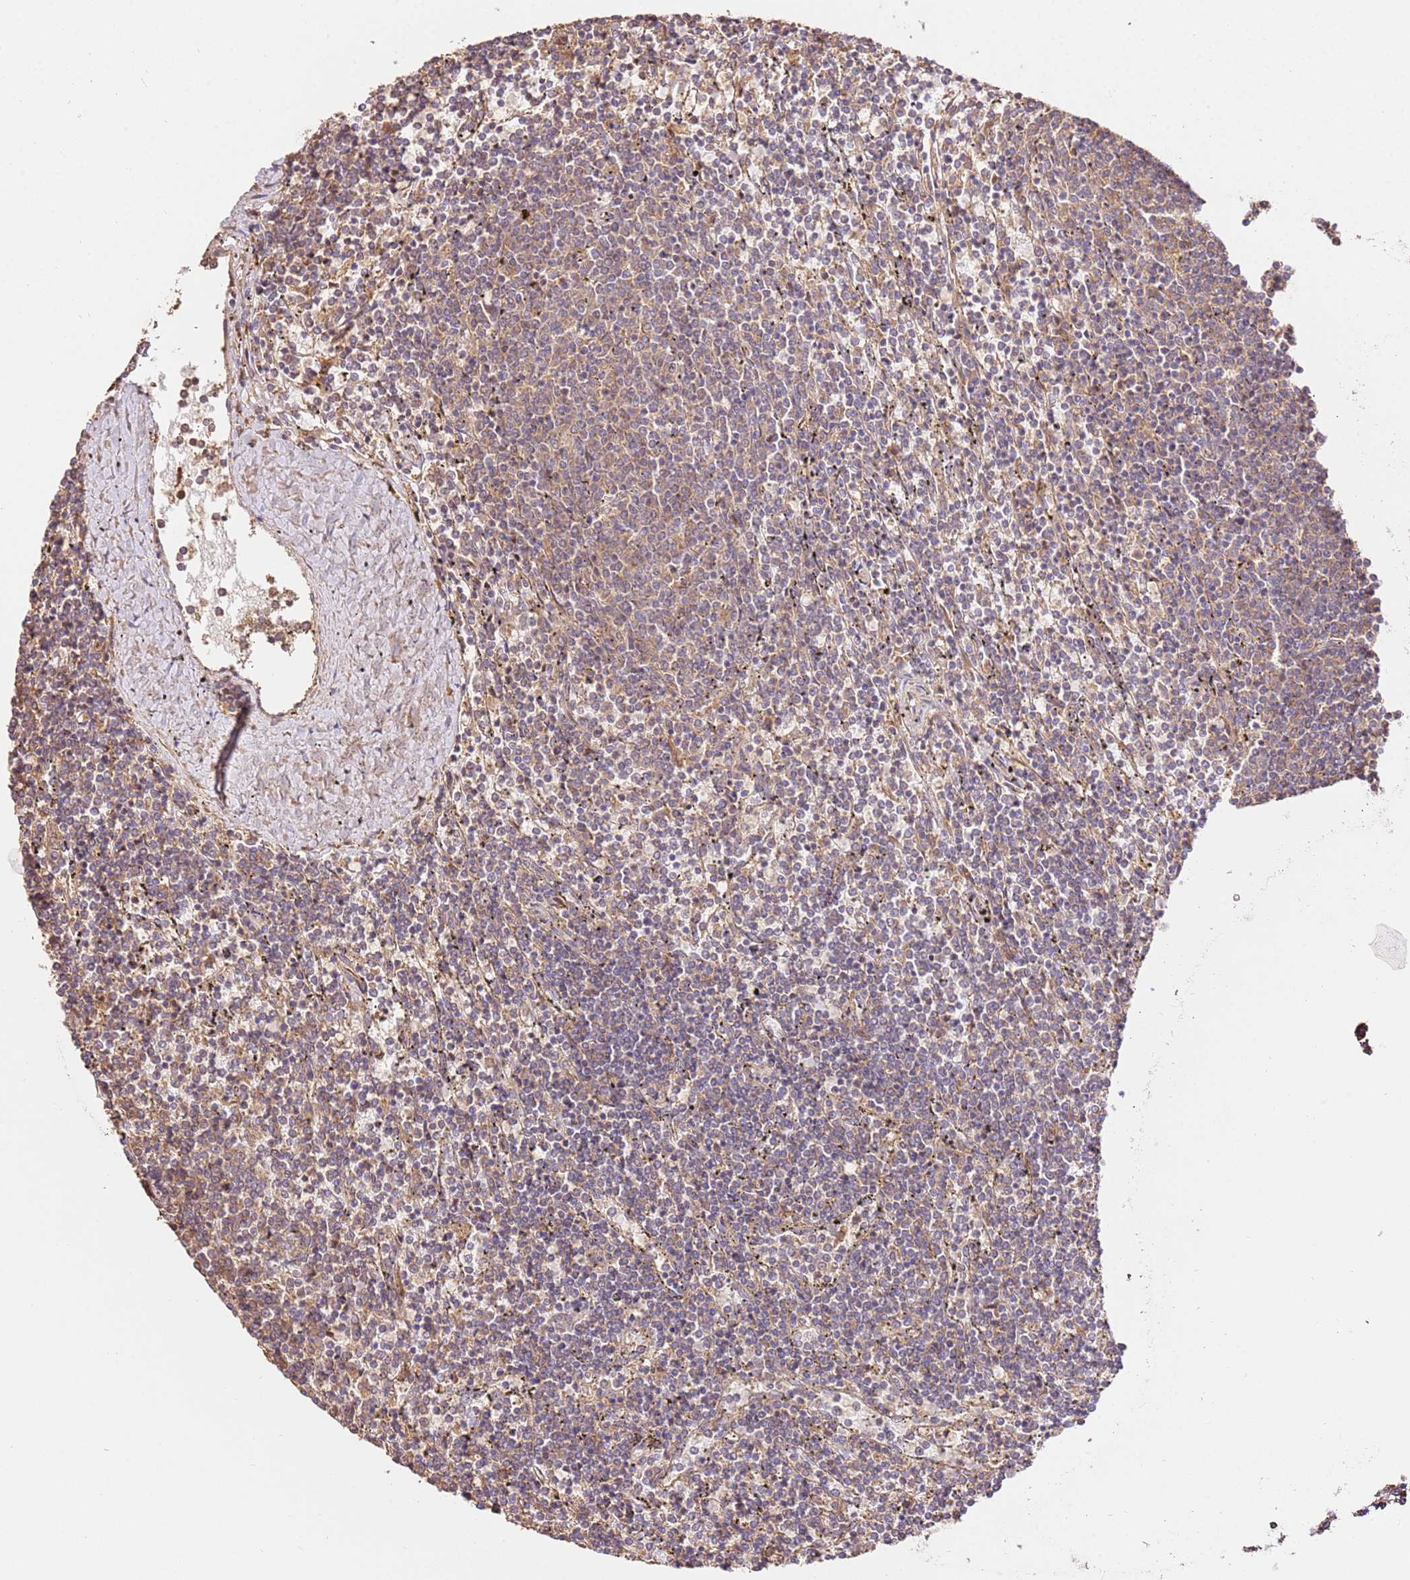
{"staining": {"intensity": "weak", "quantity": "<25%", "location": "cytoplasmic/membranous"}, "tissue": "lymphoma", "cell_type": "Tumor cells", "image_type": "cancer", "snomed": [{"axis": "morphology", "description": "Malignant lymphoma, non-Hodgkin's type, Low grade"}, {"axis": "topography", "description": "Spleen"}], "caption": "A photomicrograph of malignant lymphoma, non-Hodgkin's type (low-grade) stained for a protein displays no brown staining in tumor cells. (Immunohistochemistry, brightfield microscopy, high magnification).", "gene": "CEP55", "patient": {"sex": "female", "age": 50}}